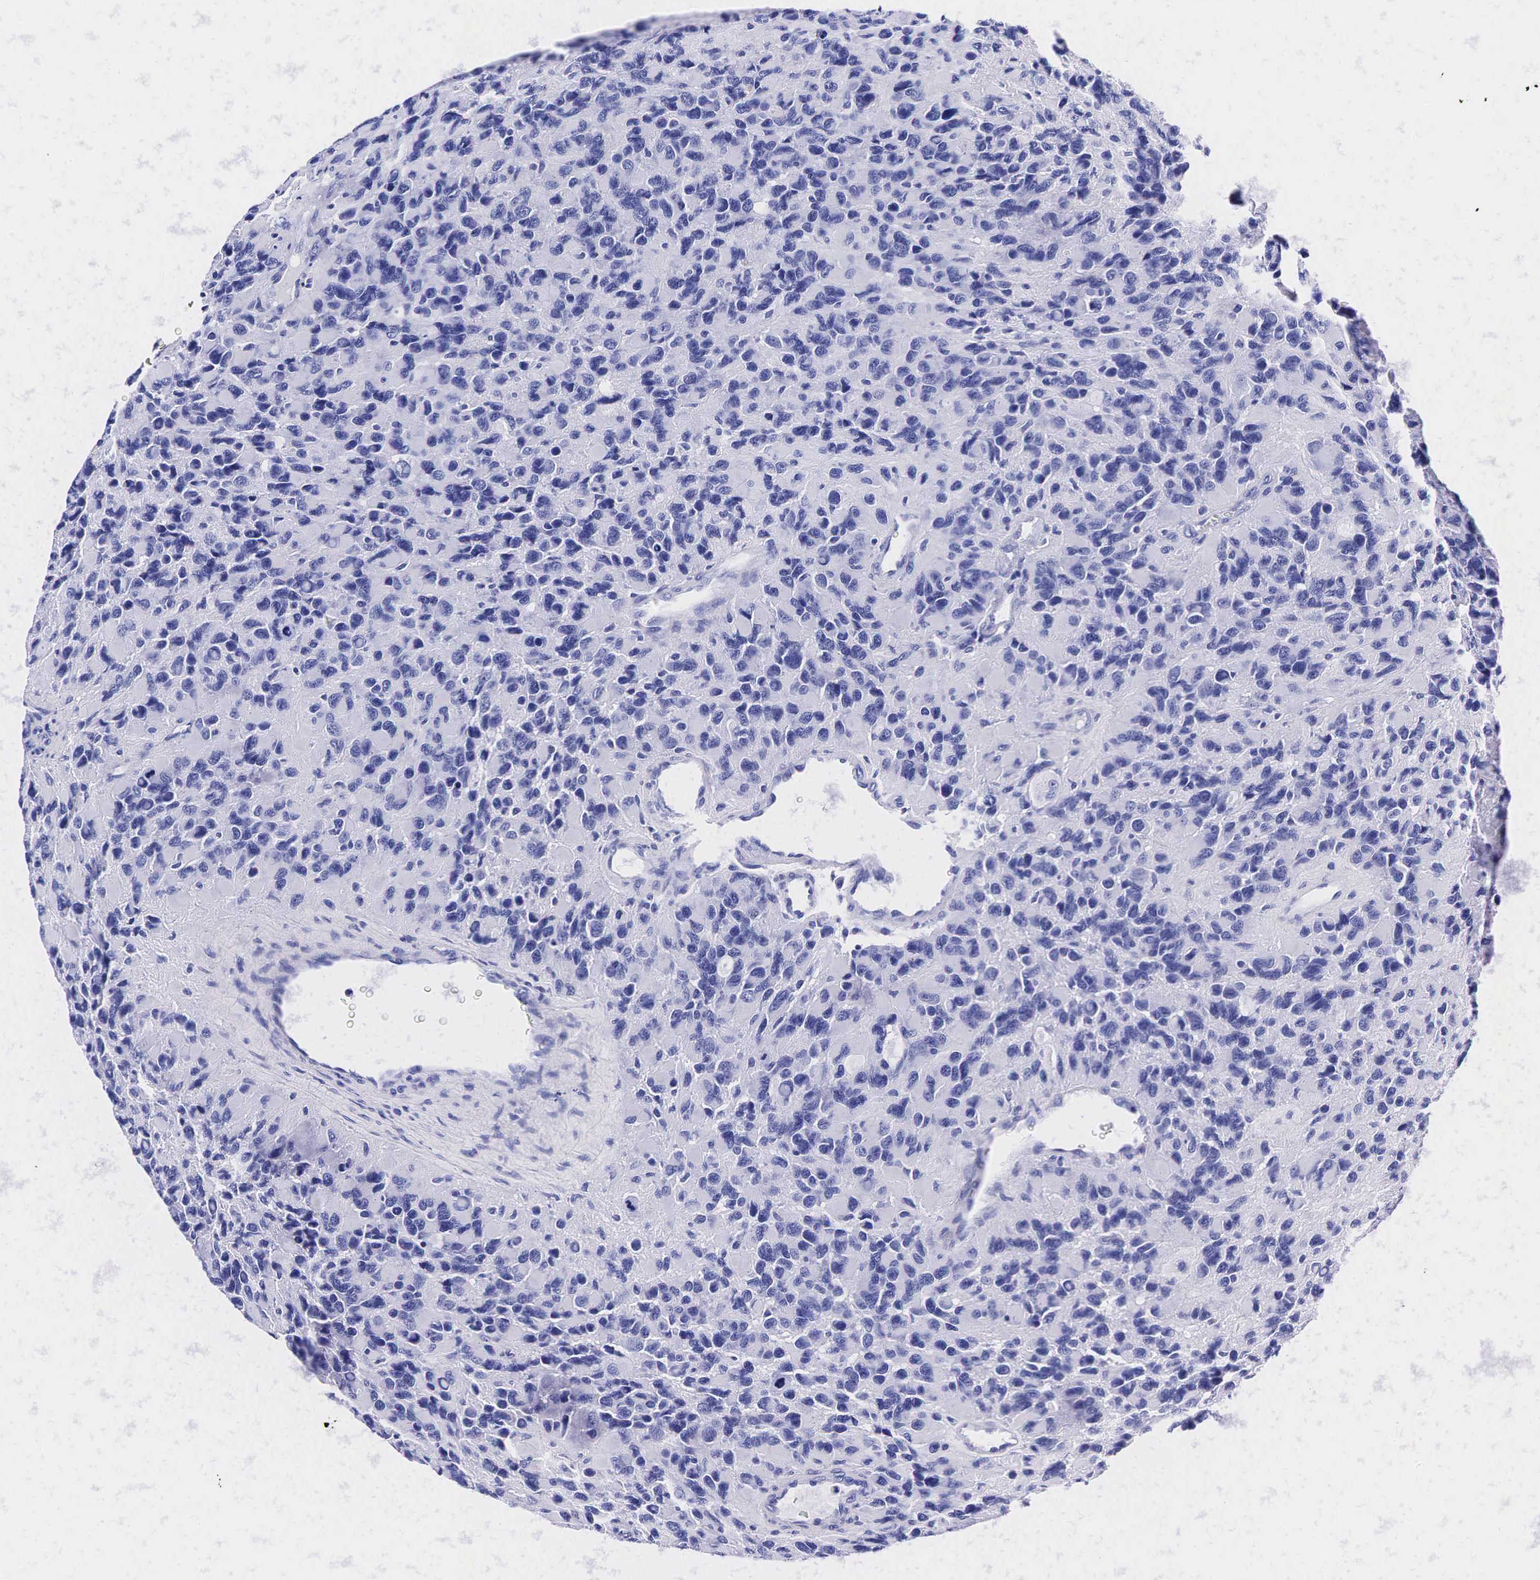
{"staining": {"intensity": "negative", "quantity": "none", "location": "none"}, "tissue": "glioma", "cell_type": "Tumor cells", "image_type": "cancer", "snomed": [{"axis": "morphology", "description": "Glioma, malignant, High grade"}, {"axis": "topography", "description": "Brain"}], "caption": "An IHC histopathology image of glioma is shown. There is no staining in tumor cells of glioma.", "gene": "KLK3", "patient": {"sex": "male", "age": 77}}